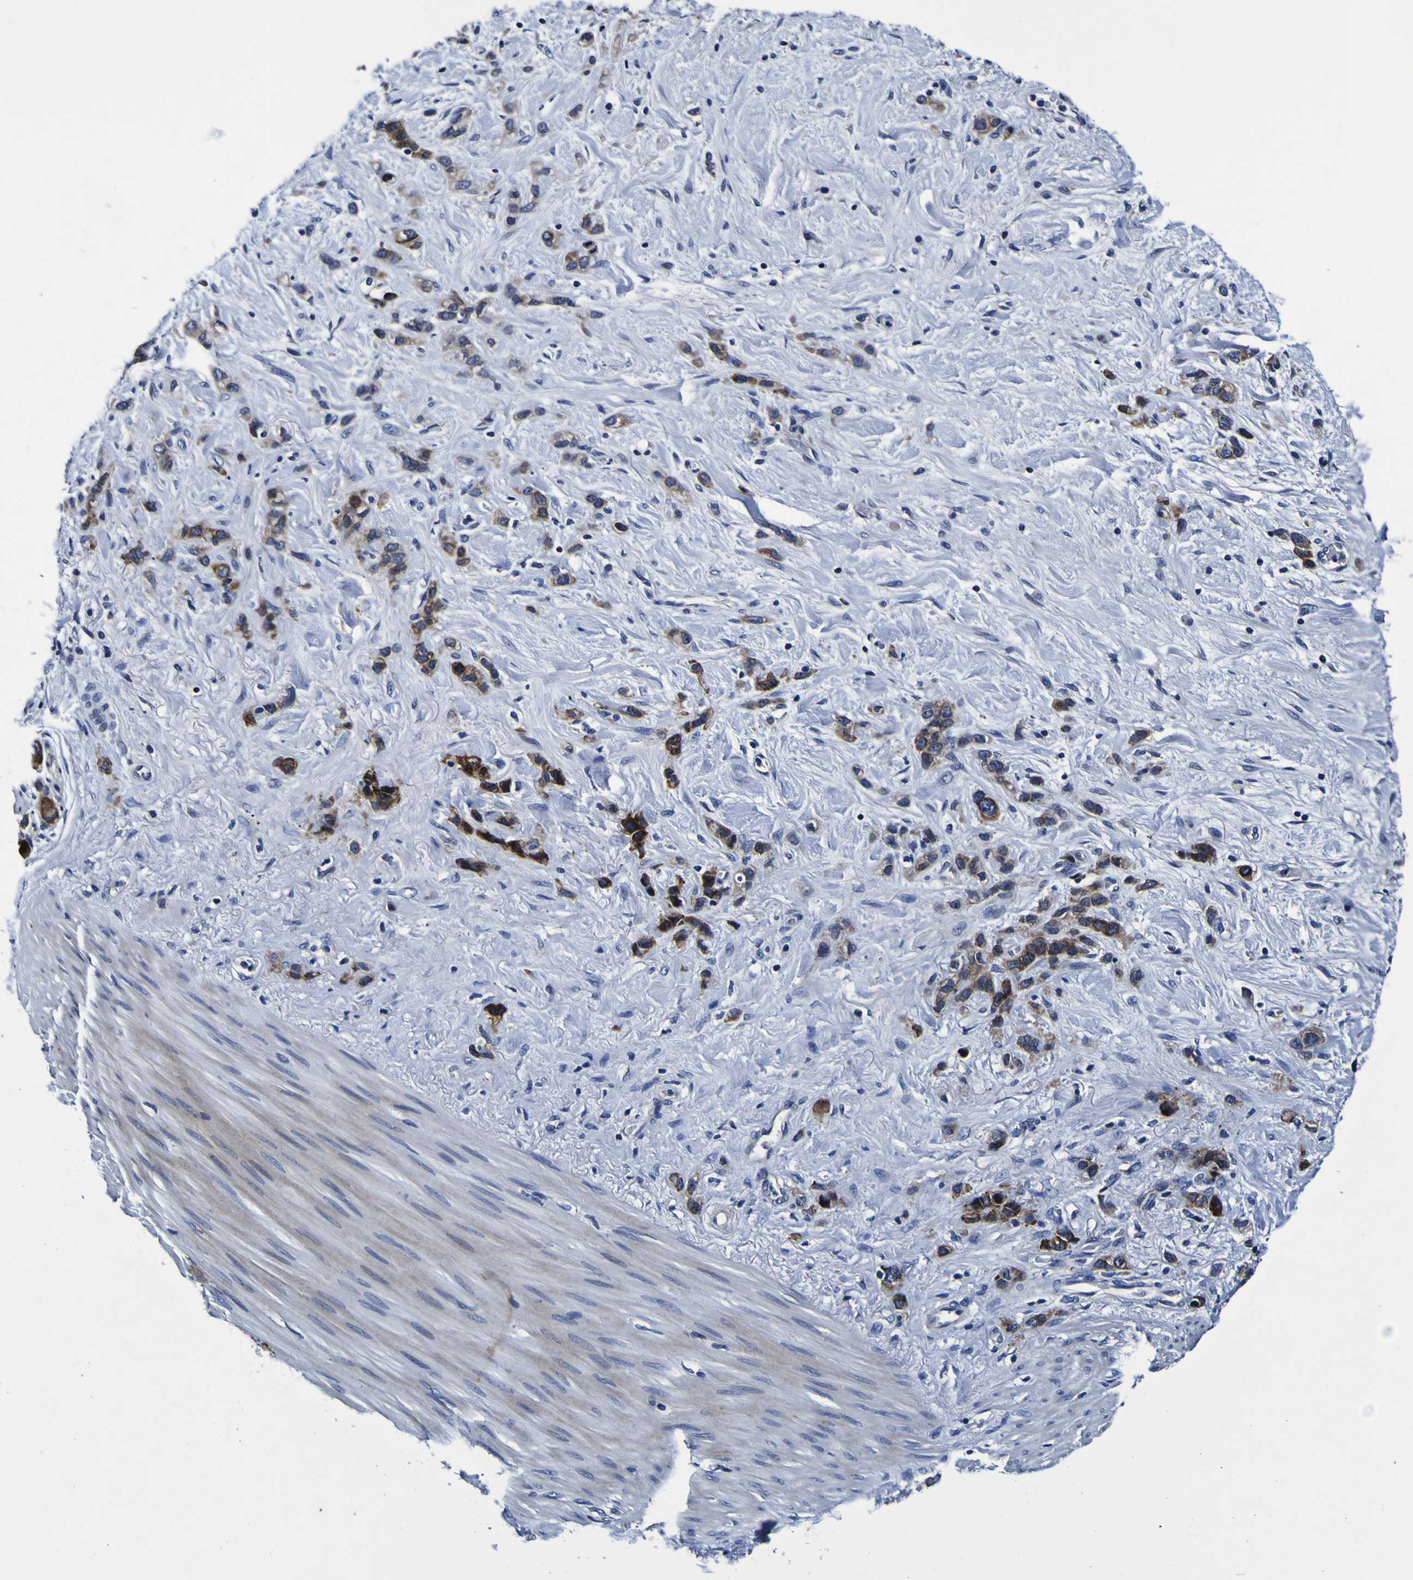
{"staining": {"intensity": "moderate", "quantity": ">75%", "location": "cytoplasmic/membranous"}, "tissue": "stomach cancer", "cell_type": "Tumor cells", "image_type": "cancer", "snomed": [{"axis": "morphology", "description": "Adenocarcinoma, NOS"}, {"axis": "morphology", "description": "Adenocarcinoma, High grade"}, {"axis": "topography", "description": "Stomach, upper"}, {"axis": "topography", "description": "Stomach, lower"}], "caption": "Stomach cancer (adenocarcinoma) was stained to show a protein in brown. There is medium levels of moderate cytoplasmic/membranous positivity in about >75% of tumor cells.", "gene": "SORCS1", "patient": {"sex": "female", "age": 65}}